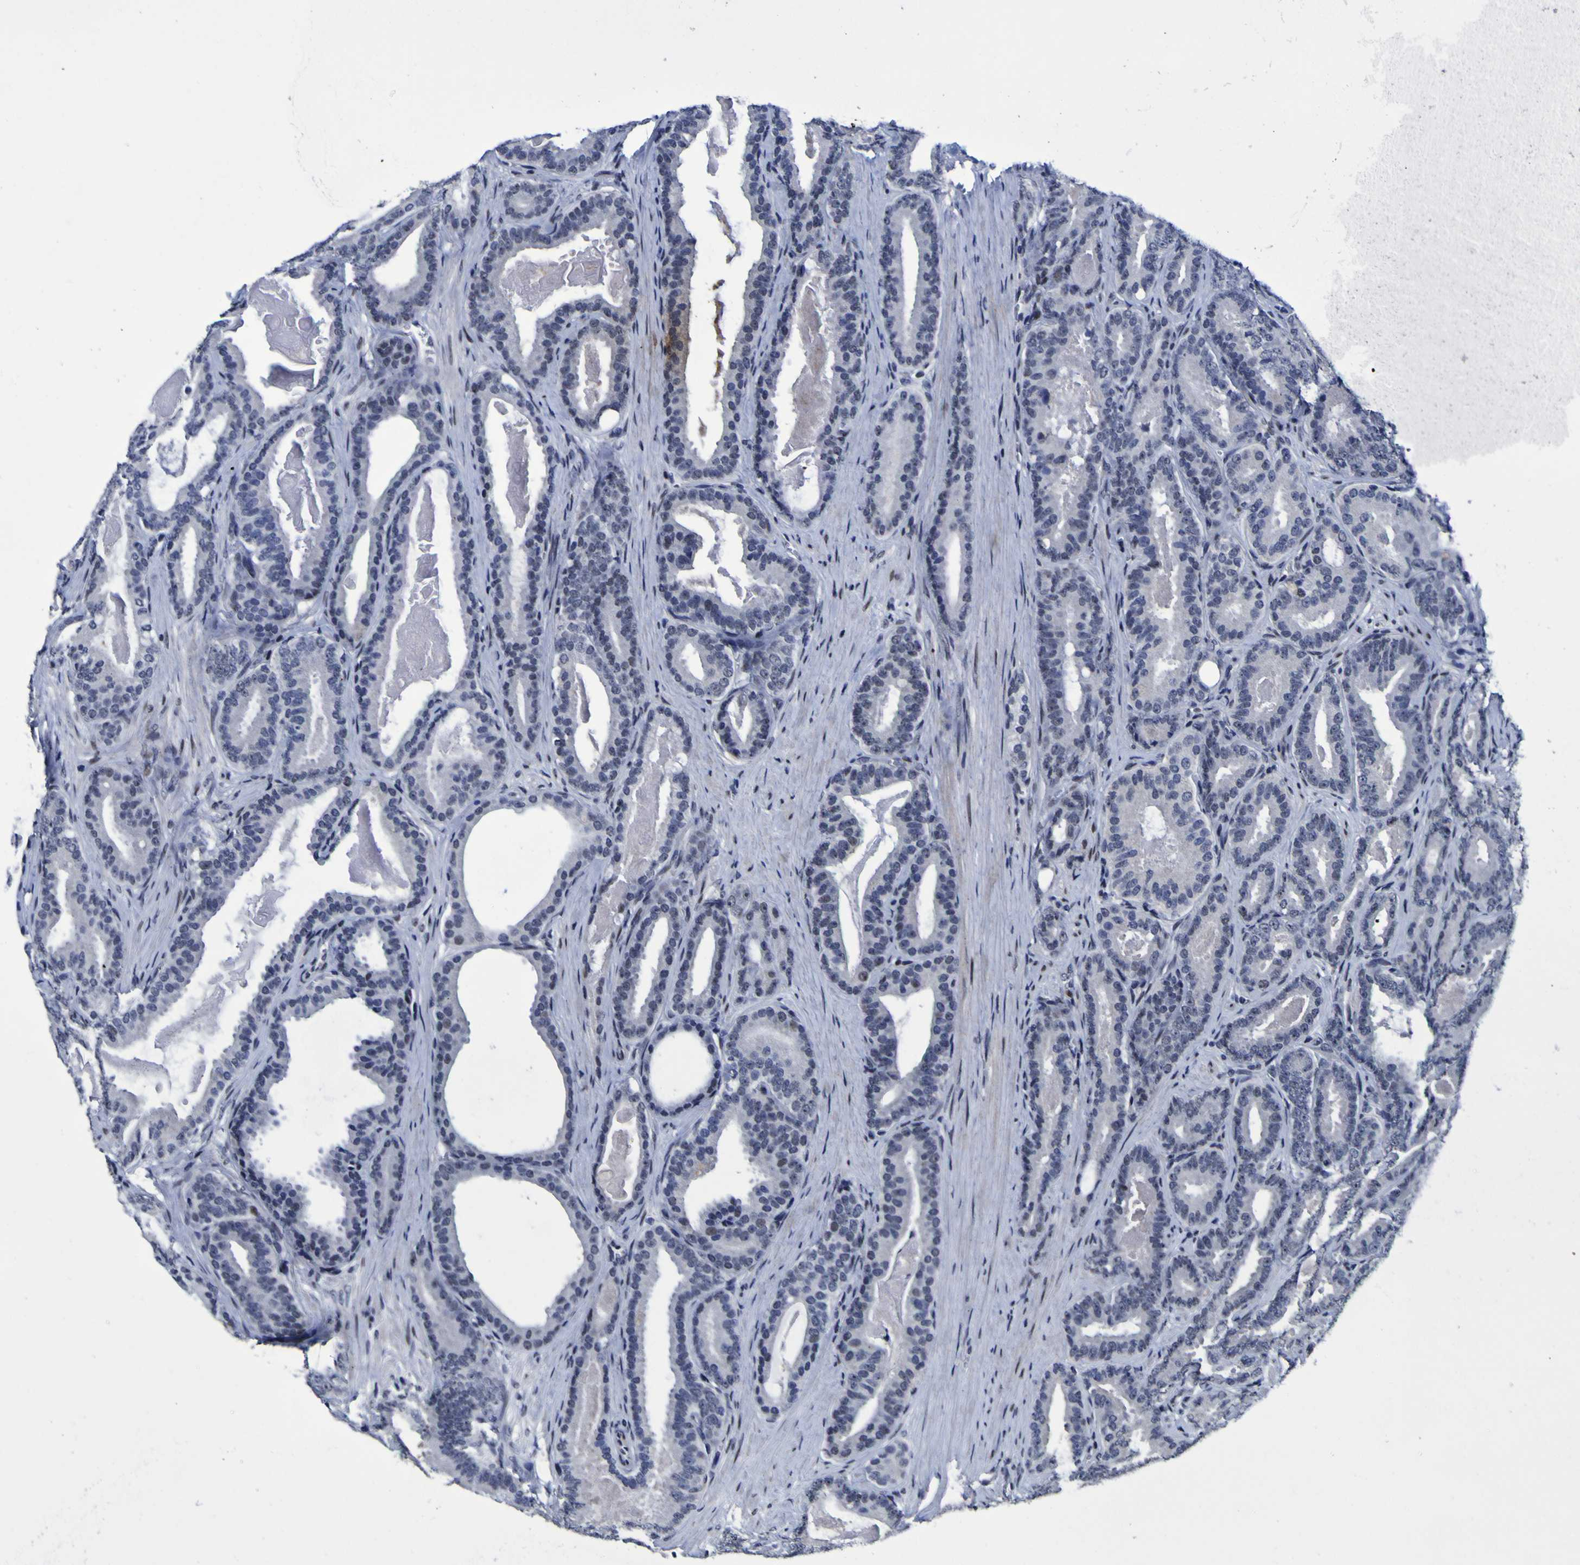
{"staining": {"intensity": "moderate", "quantity": "<25%", "location": "cytoplasmic/membranous"}, "tissue": "prostate cancer", "cell_type": "Tumor cells", "image_type": "cancer", "snomed": [{"axis": "morphology", "description": "Adenocarcinoma, High grade"}, {"axis": "topography", "description": "Prostate"}], "caption": "Protein expression analysis of human prostate cancer (adenocarcinoma (high-grade)) reveals moderate cytoplasmic/membranous positivity in approximately <25% of tumor cells.", "gene": "MBD3", "patient": {"sex": "male", "age": 60}}